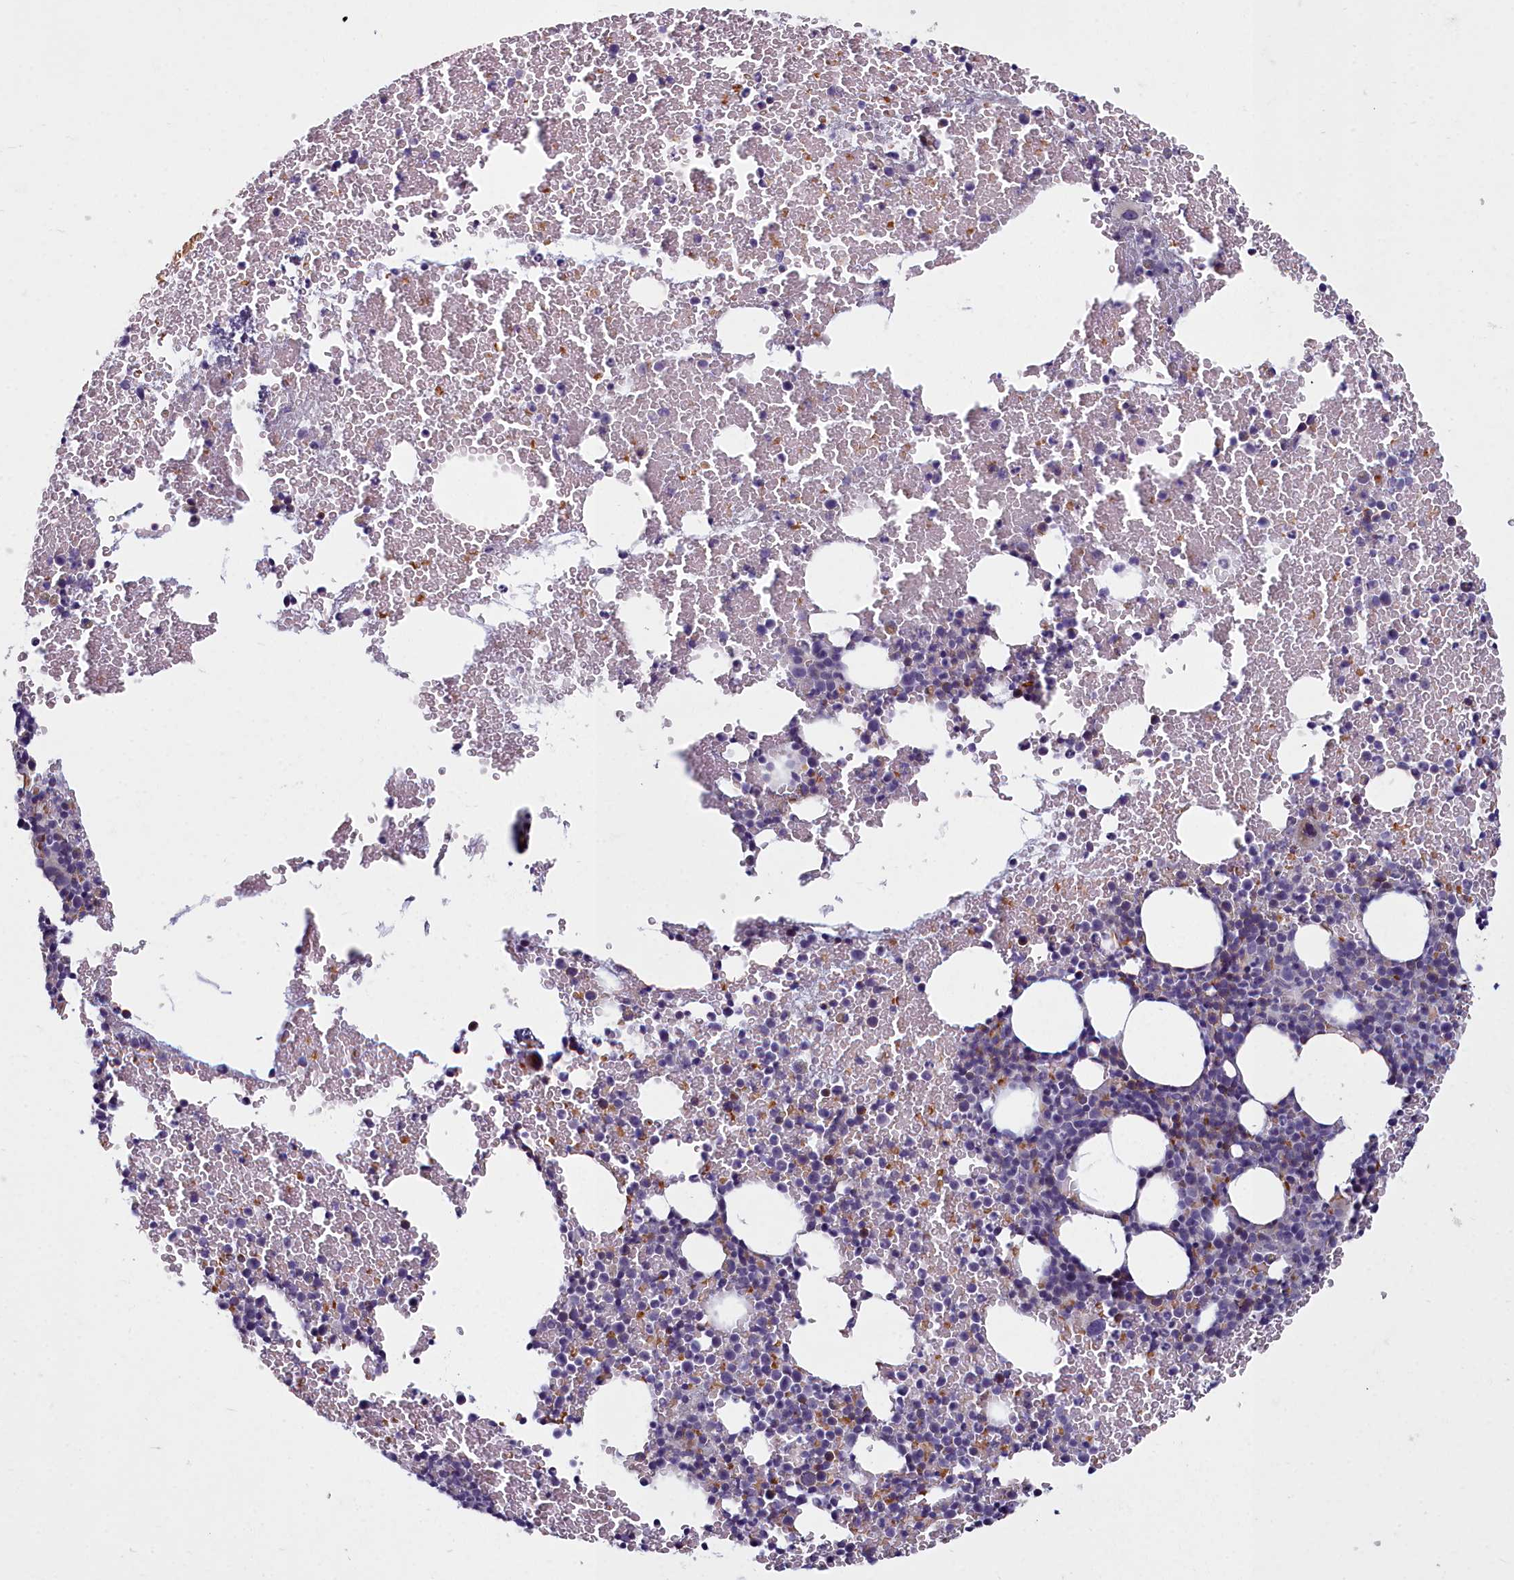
{"staining": {"intensity": "weak", "quantity": "<25%", "location": "cytoplasmic/membranous,nuclear"}, "tissue": "bone marrow", "cell_type": "Hematopoietic cells", "image_type": "normal", "snomed": [{"axis": "morphology", "description": "Normal tissue, NOS"}, {"axis": "topography", "description": "Bone marrow"}], "caption": "This is a micrograph of immunohistochemistry staining of unremarkable bone marrow, which shows no expression in hematopoietic cells.", "gene": "ARL15", "patient": {"sex": "male", "age": 57}}